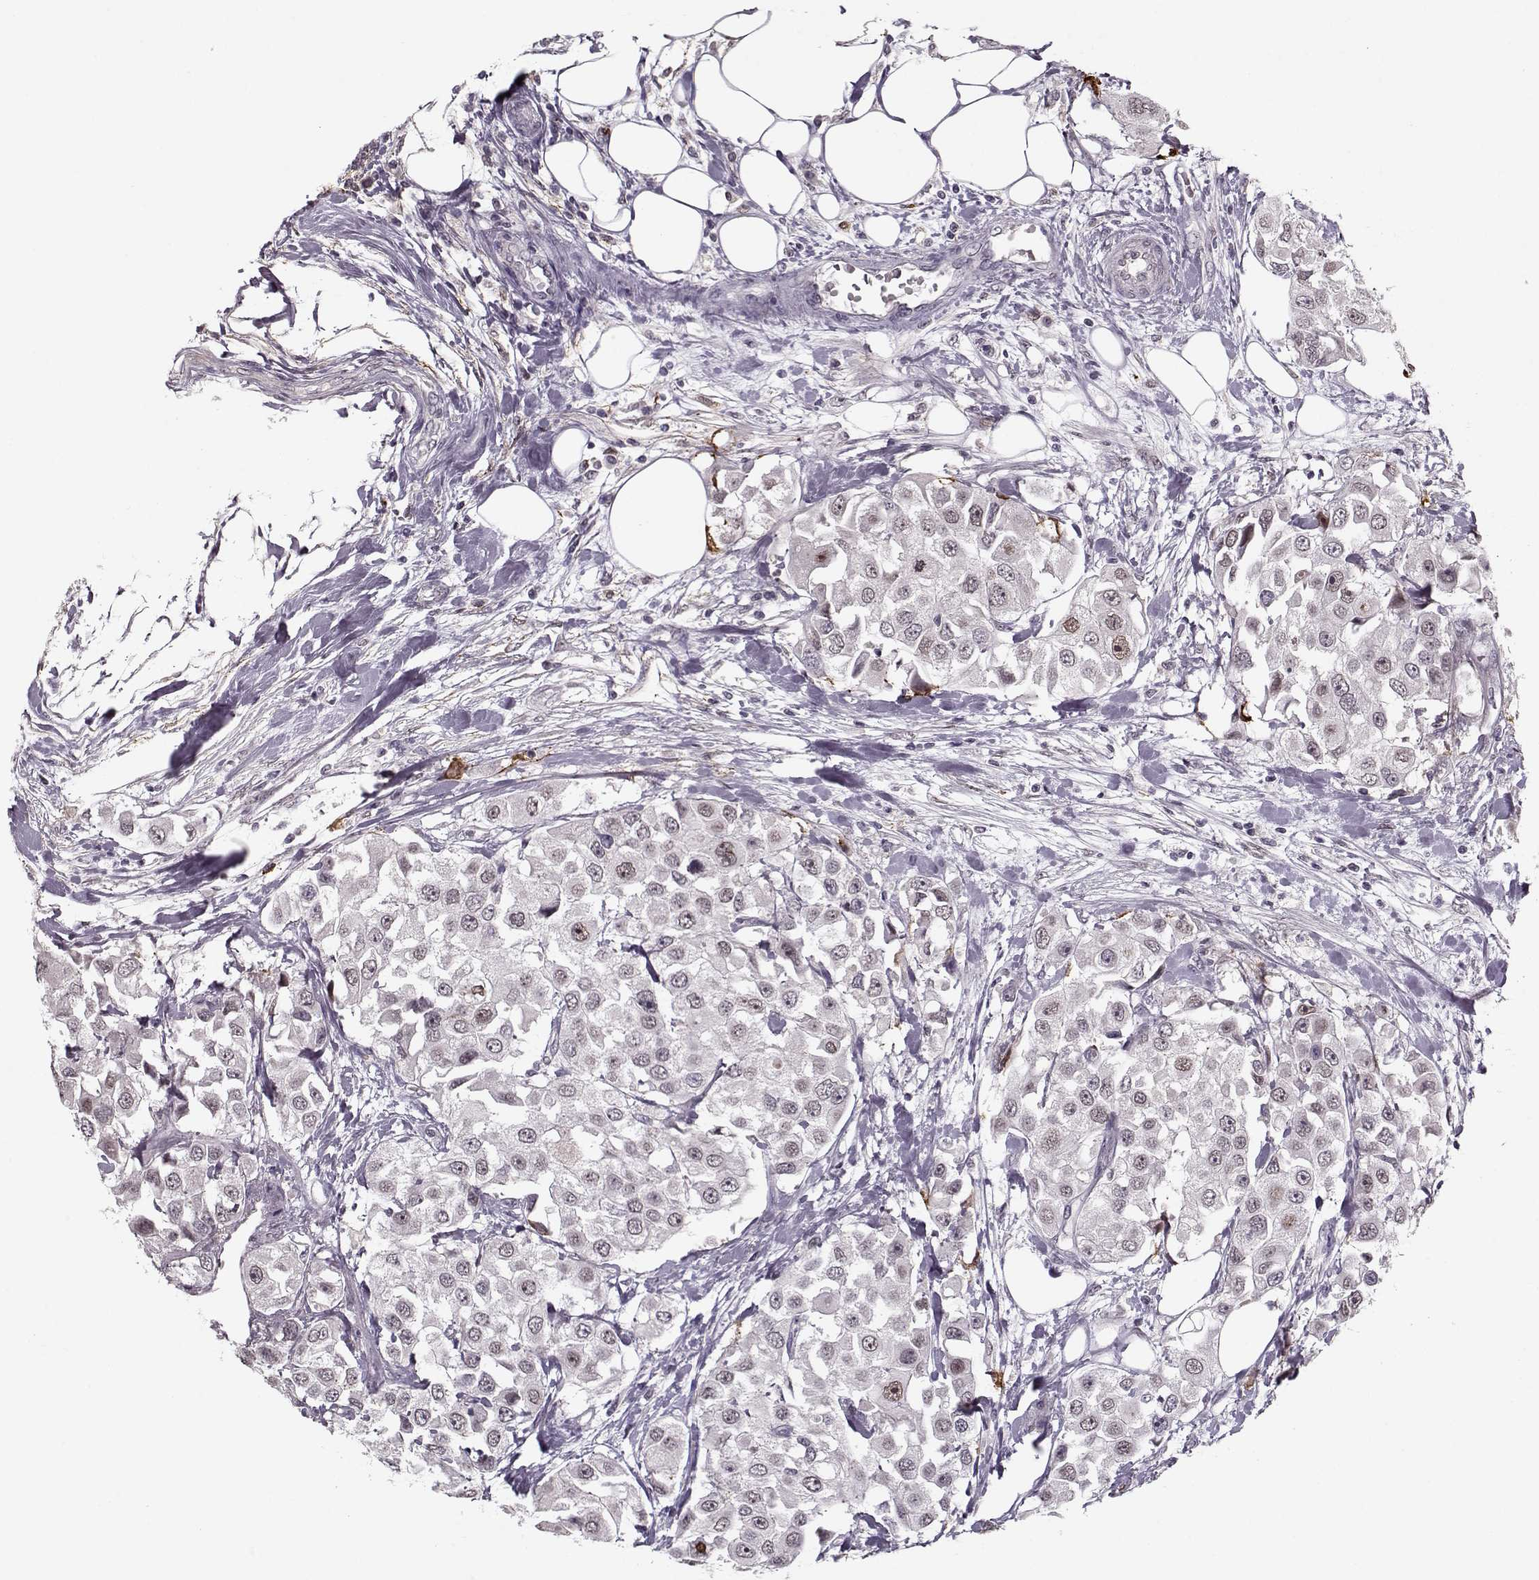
{"staining": {"intensity": "weak", "quantity": "25%-75%", "location": "nuclear"}, "tissue": "urothelial cancer", "cell_type": "Tumor cells", "image_type": "cancer", "snomed": [{"axis": "morphology", "description": "Urothelial carcinoma, High grade"}, {"axis": "topography", "description": "Urinary bladder"}], "caption": "Immunohistochemical staining of human high-grade urothelial carcinoma demonstrates low levels of weak nuclear staining in about 25%-75% of tumor cells.", "gene": "DNAI3", "patient": {"sex": "female", "age": 64}}